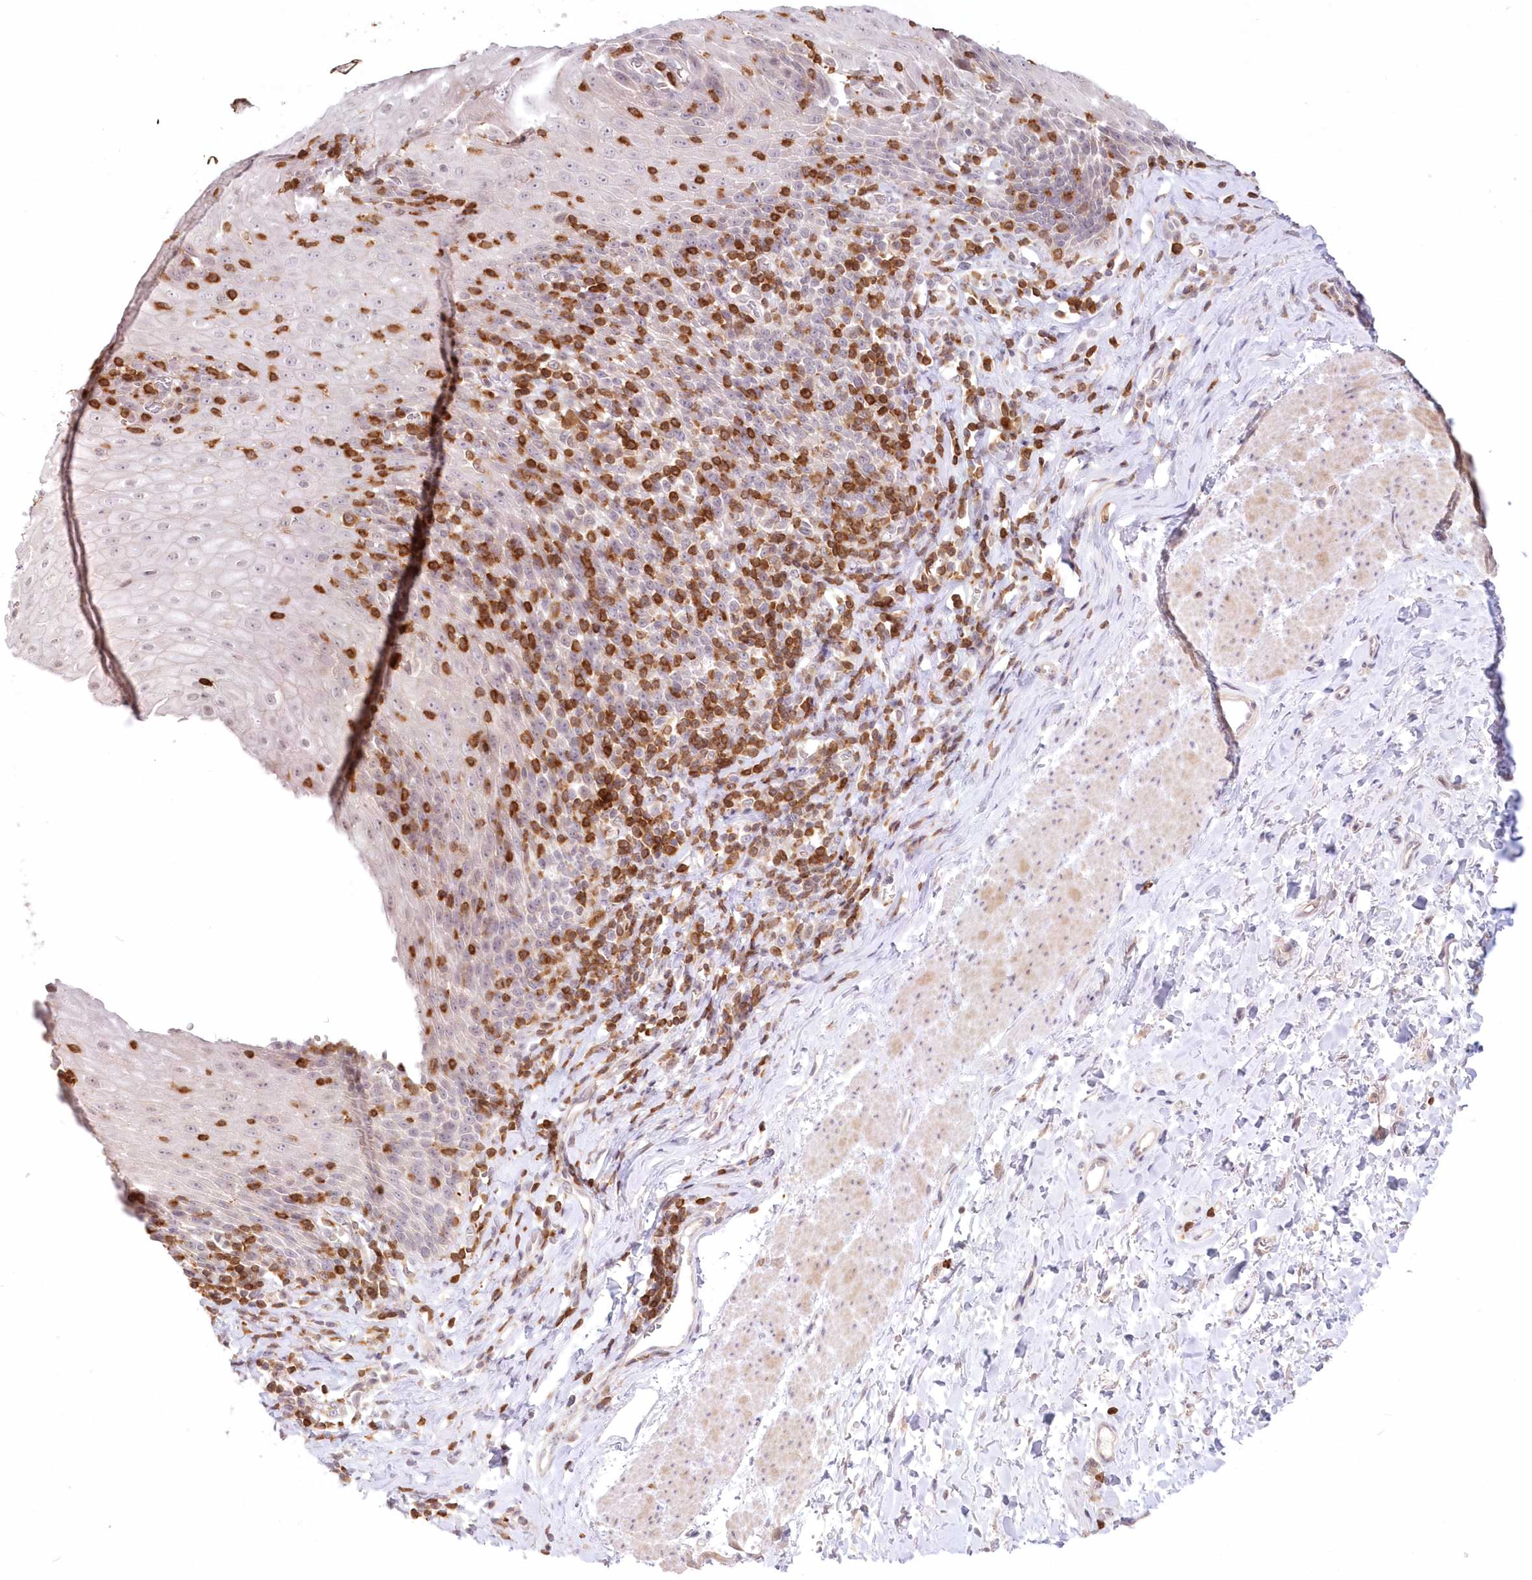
{"staining": {"intensity": "negative", "quantity": "none", "location": "none"}, "tissue": "esophagus", "cell_type": "Squamous epithelial cells", "image_type": "normal", "snomed": [{"axis": "morphology", "description": "Normal tissue, NOS"}, {"axis": "topography", "description": "Esophagus"}], "caption": "IHC micrograph of normal esophagus: human esophagus stained with DAB (3,3'-diaminobenzidine) reveals no significant protein positivity in squamous epithelial cells.", "gene": "MTMR3", "patient": {"sex": "female", "age": 61}}